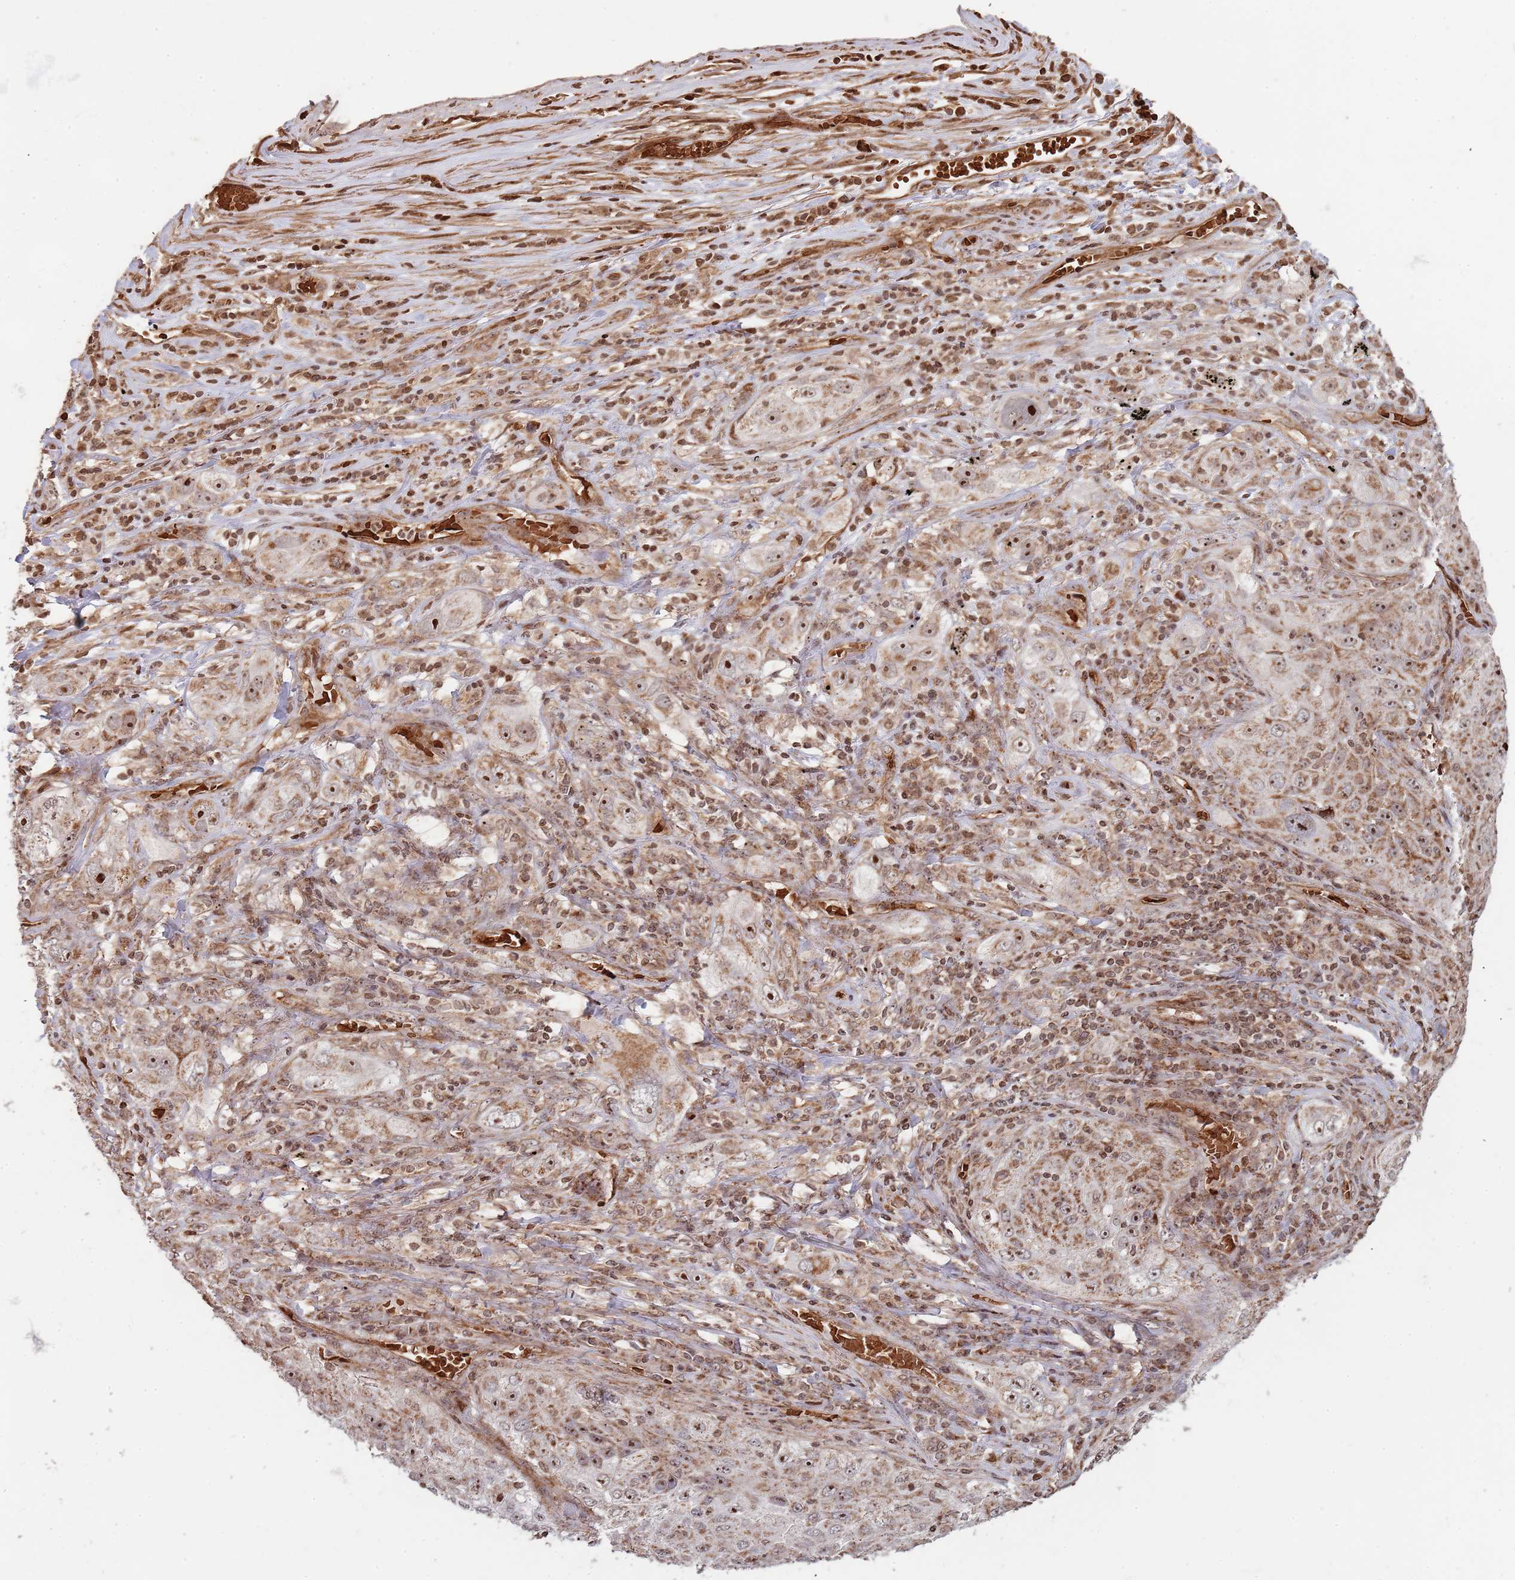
{"staining": {"intensity": "moderate", "quantity": ">75%", "location": "cytoplasmic/membranous,nuclear"}, "tissue": "lung cancer", "cell_type": "Tumor cells", "image_type": "cancer", "snomed": [{"axis": "morphology", "description": "Squamous cell carcinoma, NOS"}, {"axis": "topography", "description": "Lung"}], "caption": "Protein staining of lung cancer tissue exhibits moderate cytoplasmic/membranous and nuclear staining in about >75% of tumor cells. The protein of interest is shown in brown color, while the nuclei are stained blue.", "gene": "DCHS1", "patient": {"sex": "female", "age": 69}}